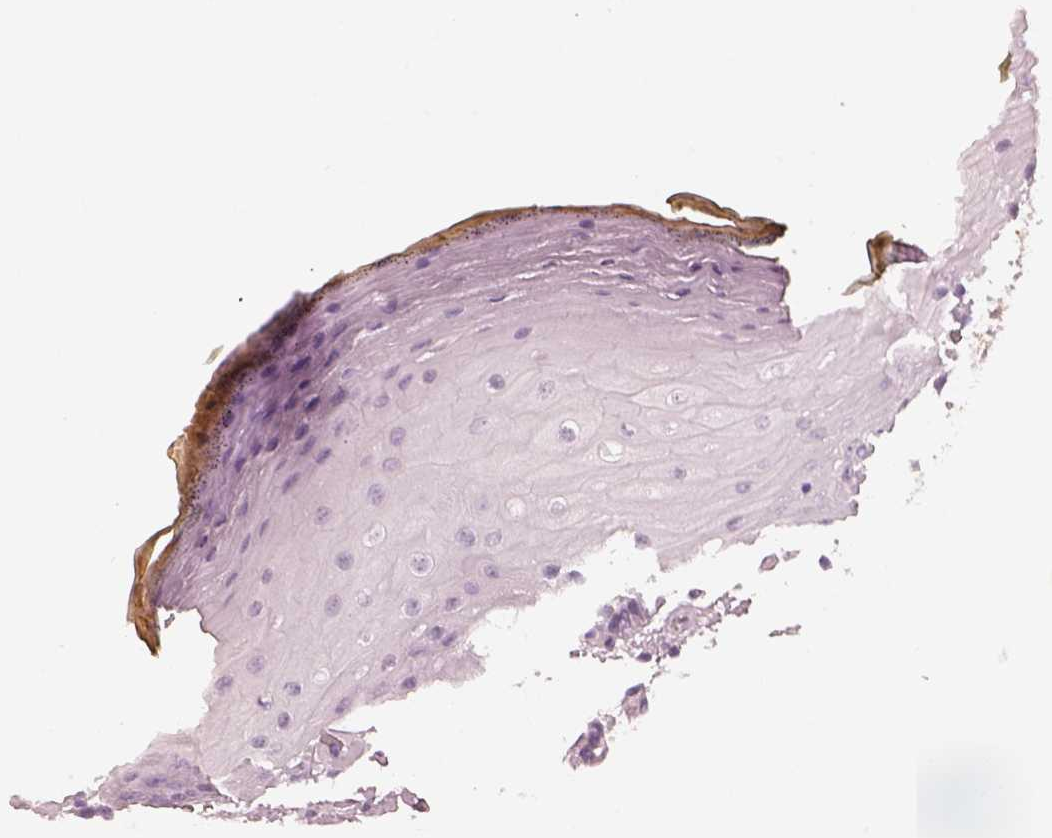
{"staining": {"intensity": "negative", "quantity": "none", "location": "none"}, "tissue": "oral mucosa", "cell_type": "Squamous epithelial cells", "image_type": "normal", "snomed": [{"axis": "morphology", "description": "Normal tissue, NOS"}, {"axis": "morphology", "description": "Squamous cell carcinoma, NOS"}, {"axis": "topography", "description": "Oral tissue"}, {"axis": "topography", "description": "Head-Neck"}], "caption": "A high-resolution image shows IHC staining of unremarkable oral mucosa, which reveals no significant expression in squamous epithelial cells.", "gene": "PON3", "patient": {"sex": "male", "age": 52}}